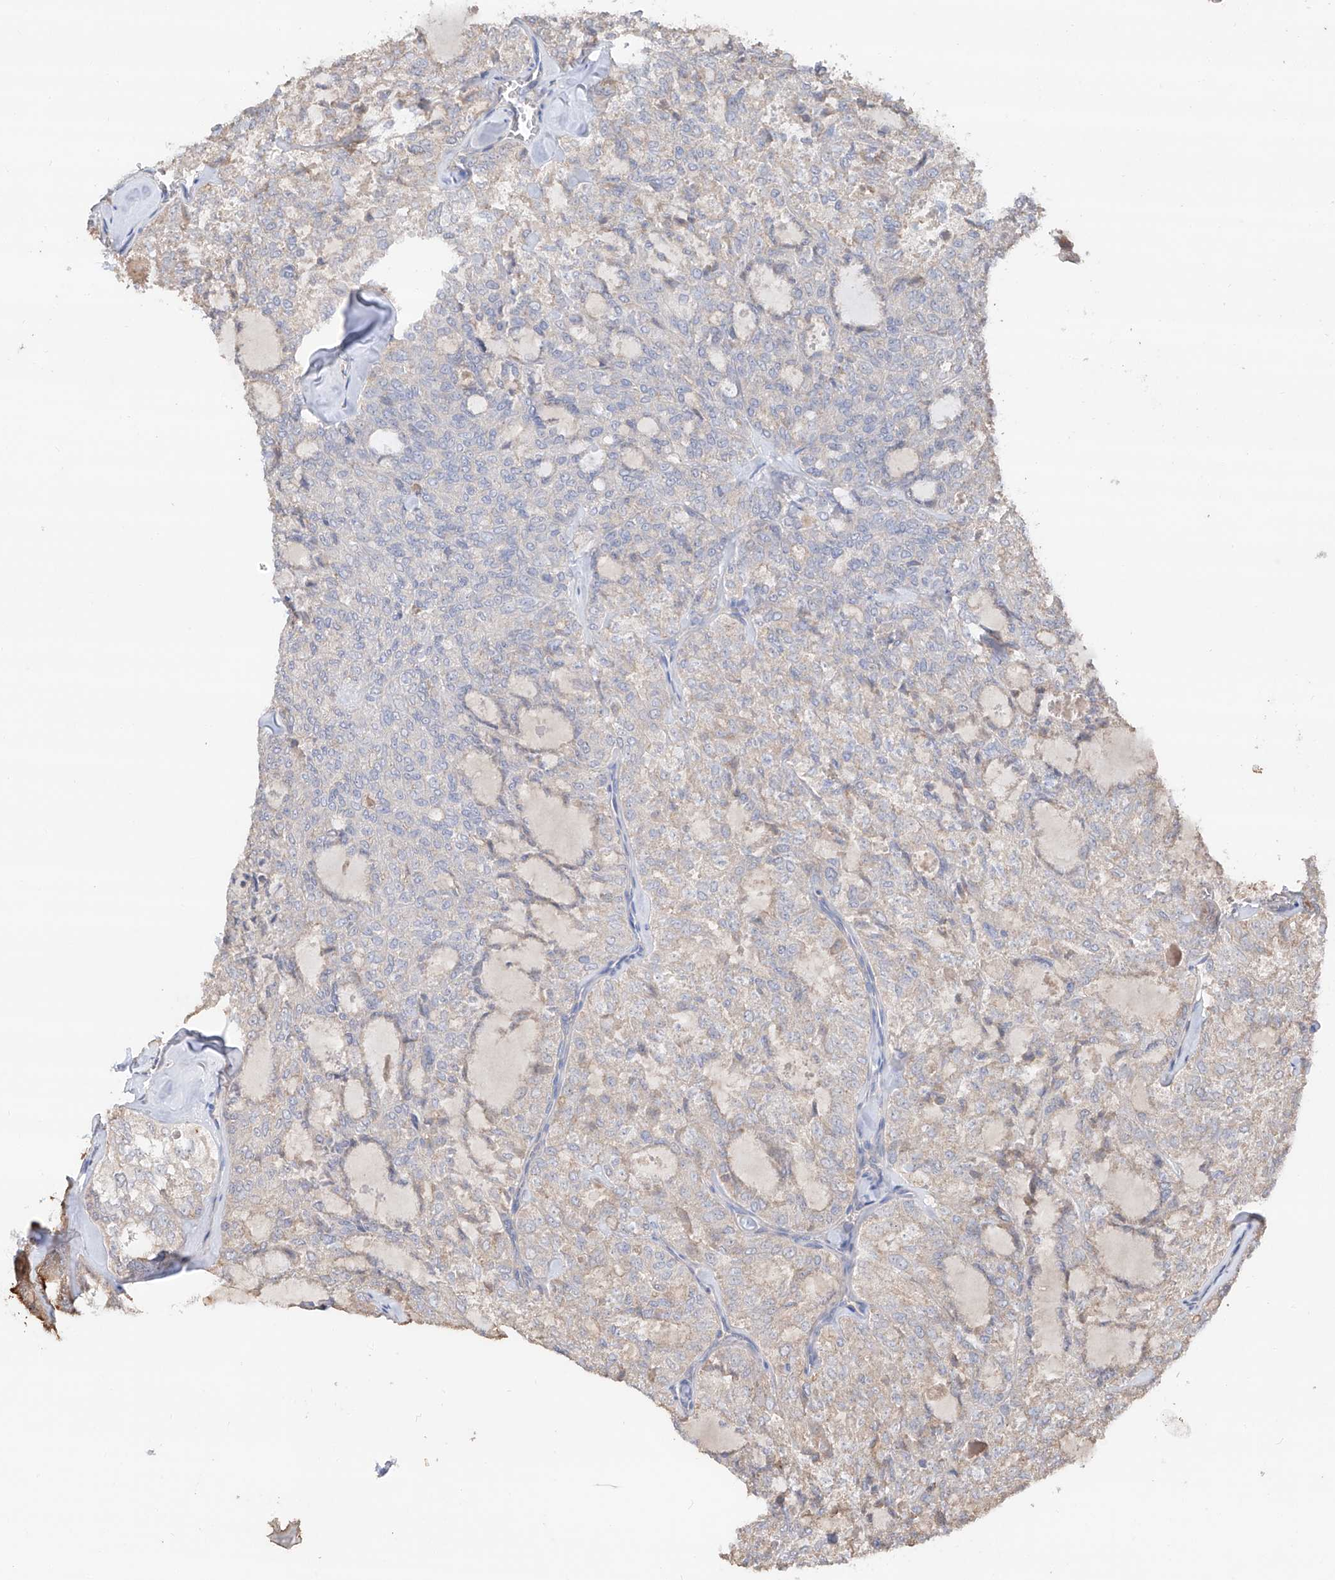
{"staining": {"intensity": "negative", "quantity": "none", "location": "none"}, "tissue": "thyroid cancer", "cell_type": "Tumor cells", "image_type": "cancer", "snomed": [{"axis": "morphology", "description": "Follicular adenoma carcinoma, NOS"}, {"axis": "topography", "description": "Thyroid gland"}], "caption": "The micrograph displays no staining of tumor cells in thyroid cancer (follicular adenoma carcinoma).", "gene": "EDN1", "patient": {"sex": "male", "age": 75}}